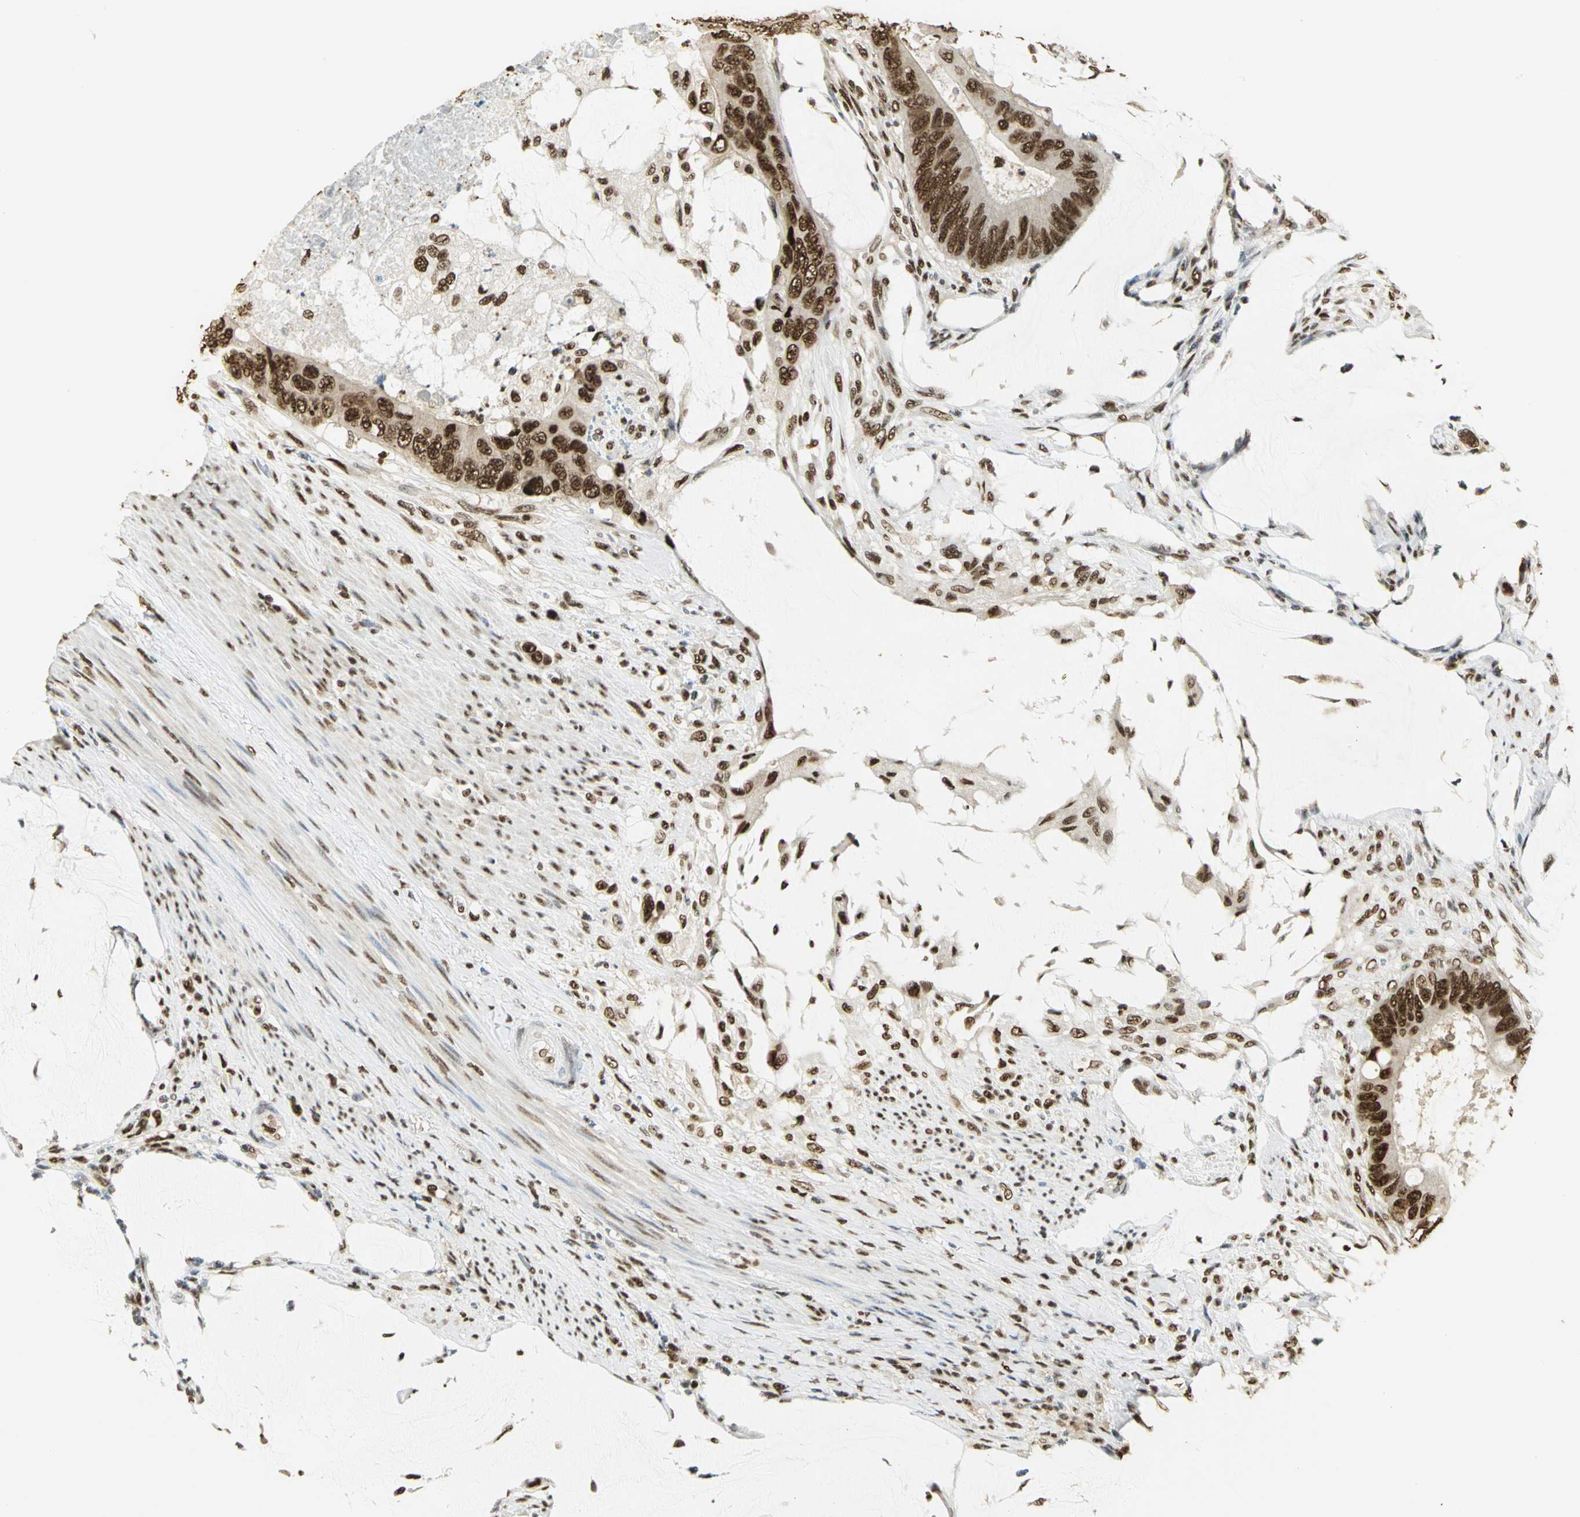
{"staining": {"intensity": "strong", "quantity": ">75%", "location": "nuclear"}, "tissue": "colorectal cancer", "cell_type": "Tumor cells", "image_type": "cancer", "snomed": [{"axis": "morphology", "description": "Adenocarcinoma, NOS"}, {"axis": "topography", "description": "Rectum"}], "caption": "Colorectal cancer (adenocarcinoma) was stained to show a protein in brown. There is high levels of strong nuclear positivity in approximately >75% of tumor cells.", "gene": "SET", "patient": {"sex": "female", "age": 77}}